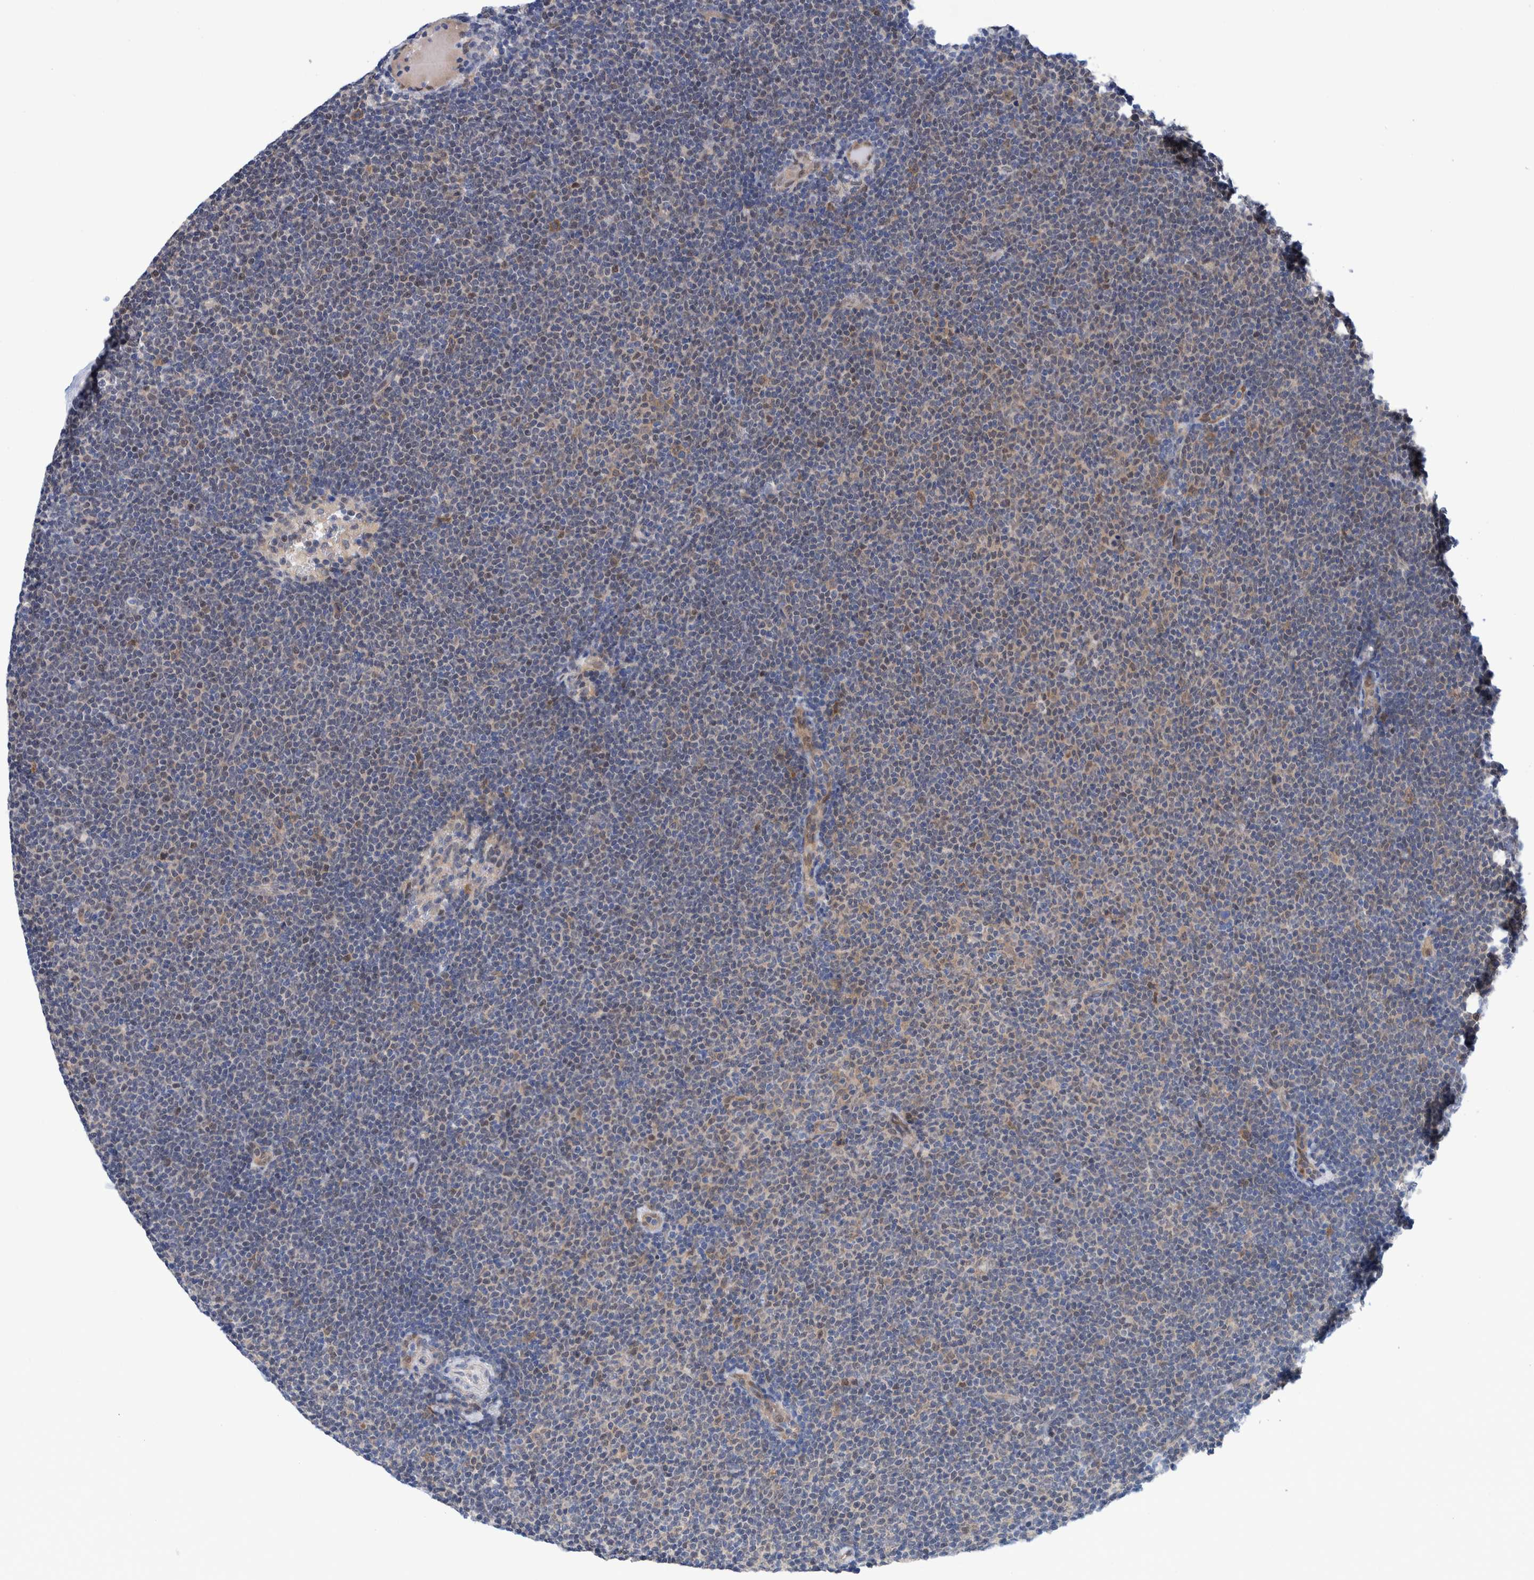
{"staining": {"intensity": "weak", "quantity": "25%-75%", "location": "nuclear"}, "tissue": "lymphoma", "cell_type": "Tumor cells", "image_type": "cancer", "snomed": [{"axis": "morphology", "description": "Malignant lymphoma, non-Hodgkin's type, Low grade"}, {"axis": "topography", "description": "Lymph node"}], "caption": "This is an image of IHC staining of lymphoma, which shows weak expression in the nuclear of tumor cells.", "gene": "PFAS", "patient": {"sex": "female", "age": 53}}